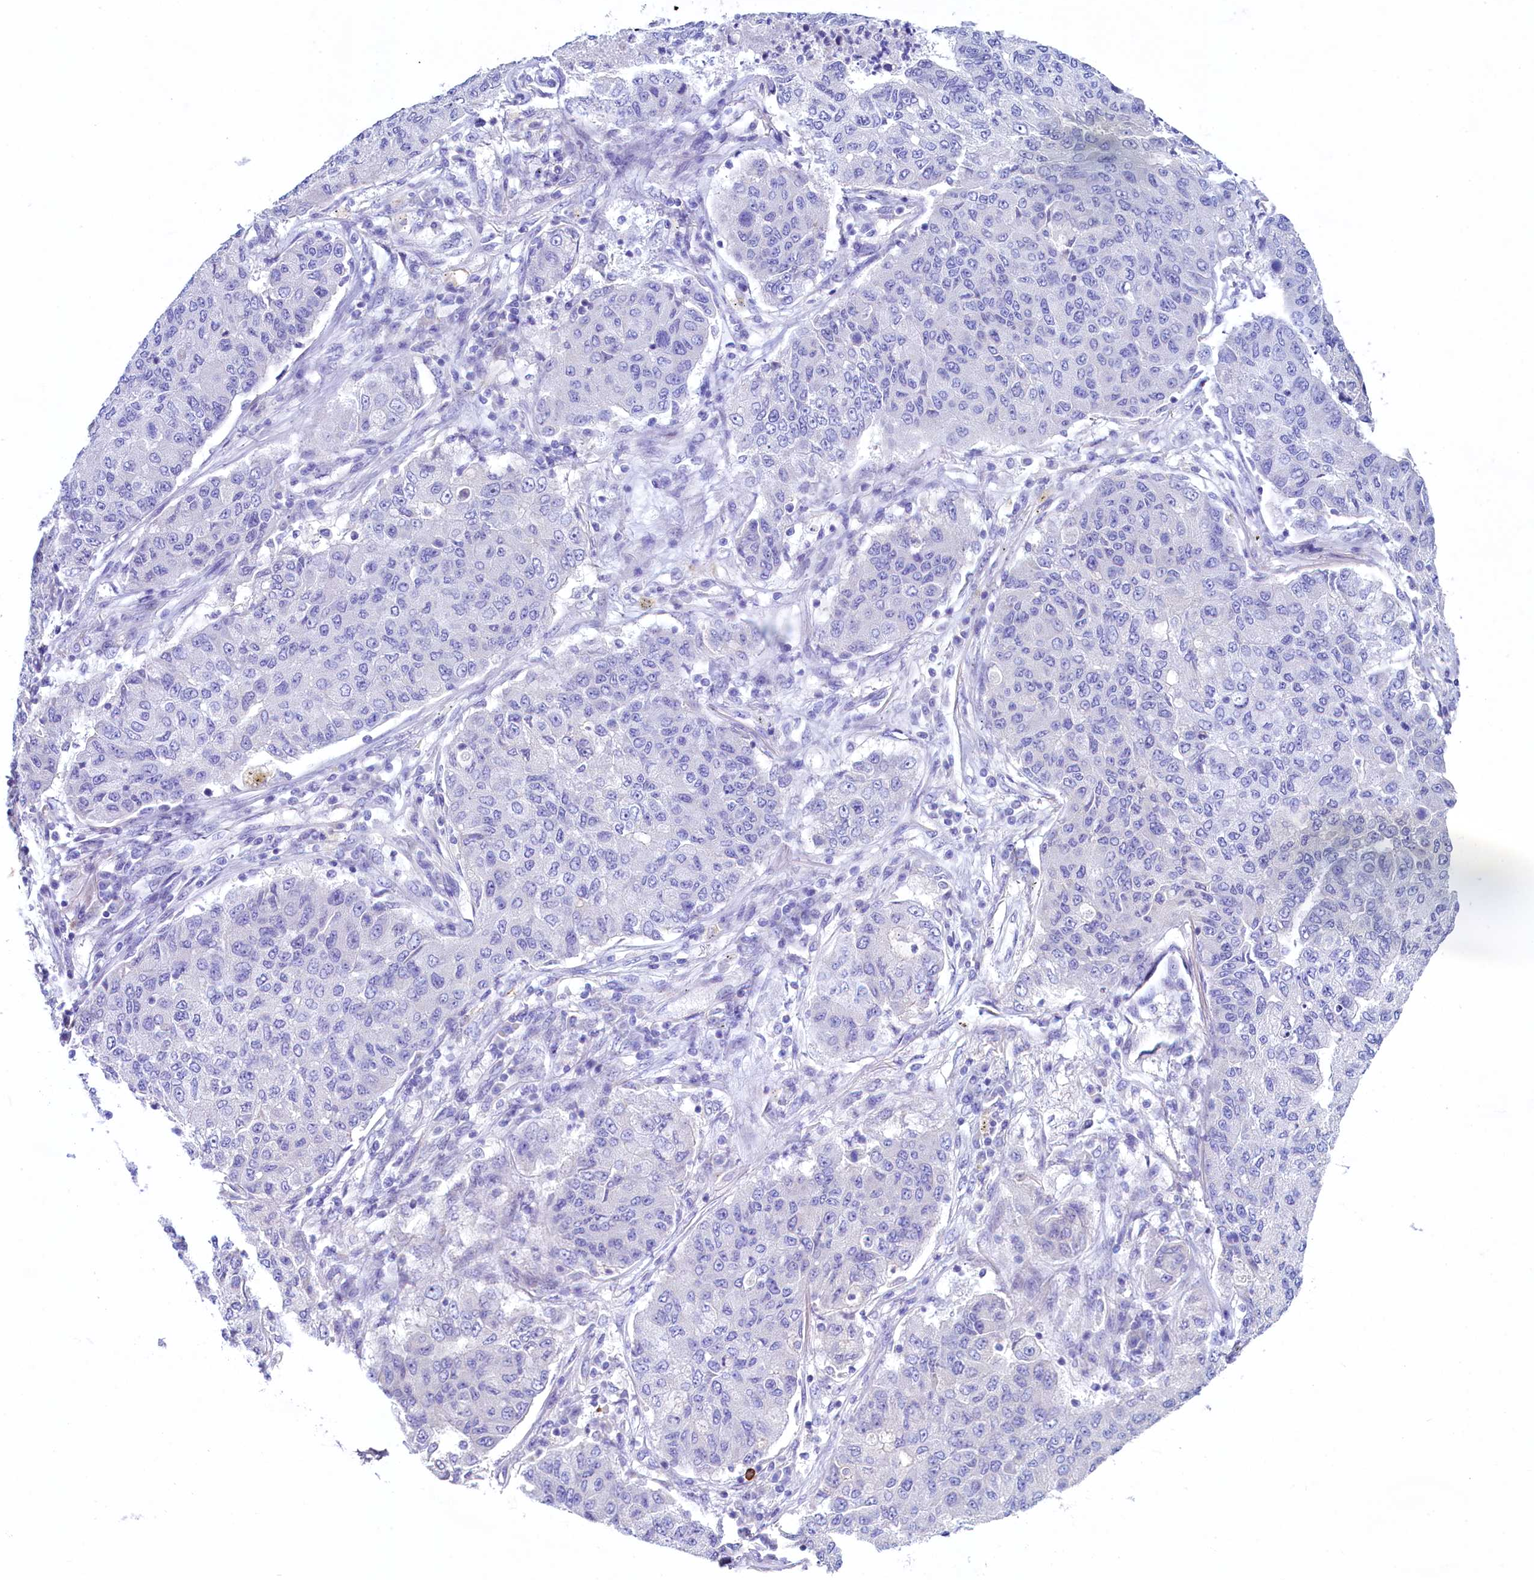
{"staining": {"intensity": "negative", "quantity": "none", "location": "none"}, "tissue": "lung cancer", "cell_type": "Tumor cells", "image_type": "cancer", "snomed": [{"axis": "morphology", "description": "Squamous cell carcinoma, NOS"}, {"axis": "topography", "description": "Lung"}], "caption": "Immunohistochemistry (IHC) photomicrograph of neoplastic tissue: lung cancer stained with DAB displays no significant protein positivity in tumor cells. Nuclei are stained in blue.", "gene": "KRBOX5", "patient": {"sex": "male", "age": 74}}